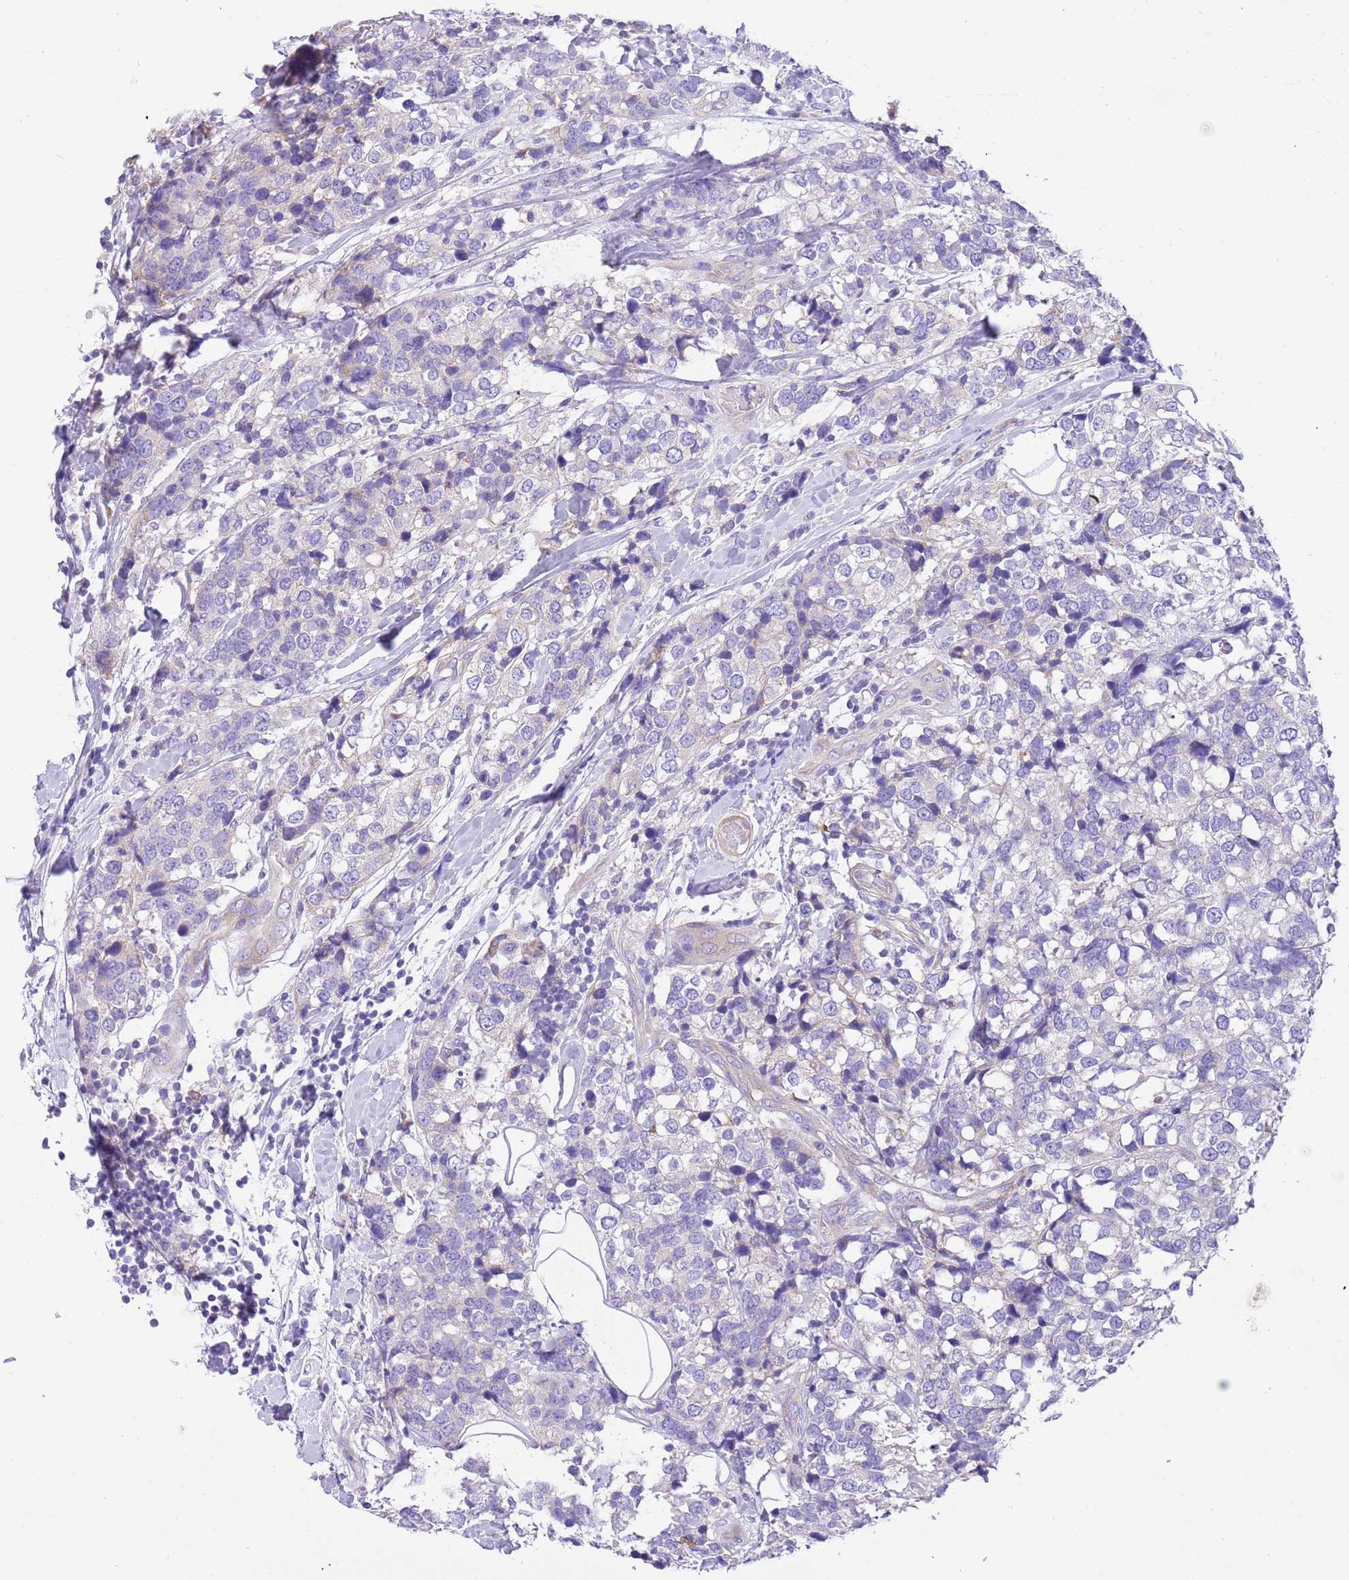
{"staining": {"intensity": "negative", "quantity": "none", "location": "none"}, "tissue": "breast cancer", "cell_type": "Tumor cells", "image_type": "cancer", "snomed": [{"axis": "morphology", "description": "Lobular carcinoma"}, {"axis": "topography", "description": "Breast"}], "caption": "Immunohistochemistry (IHC) histopathology image of neoplastic tissue: human breast cancer stained with DAB exhibits no significant protein expression in tumor cells.", "gene": "SERINC3", "patient": {"sex": "female", "age": 59}}